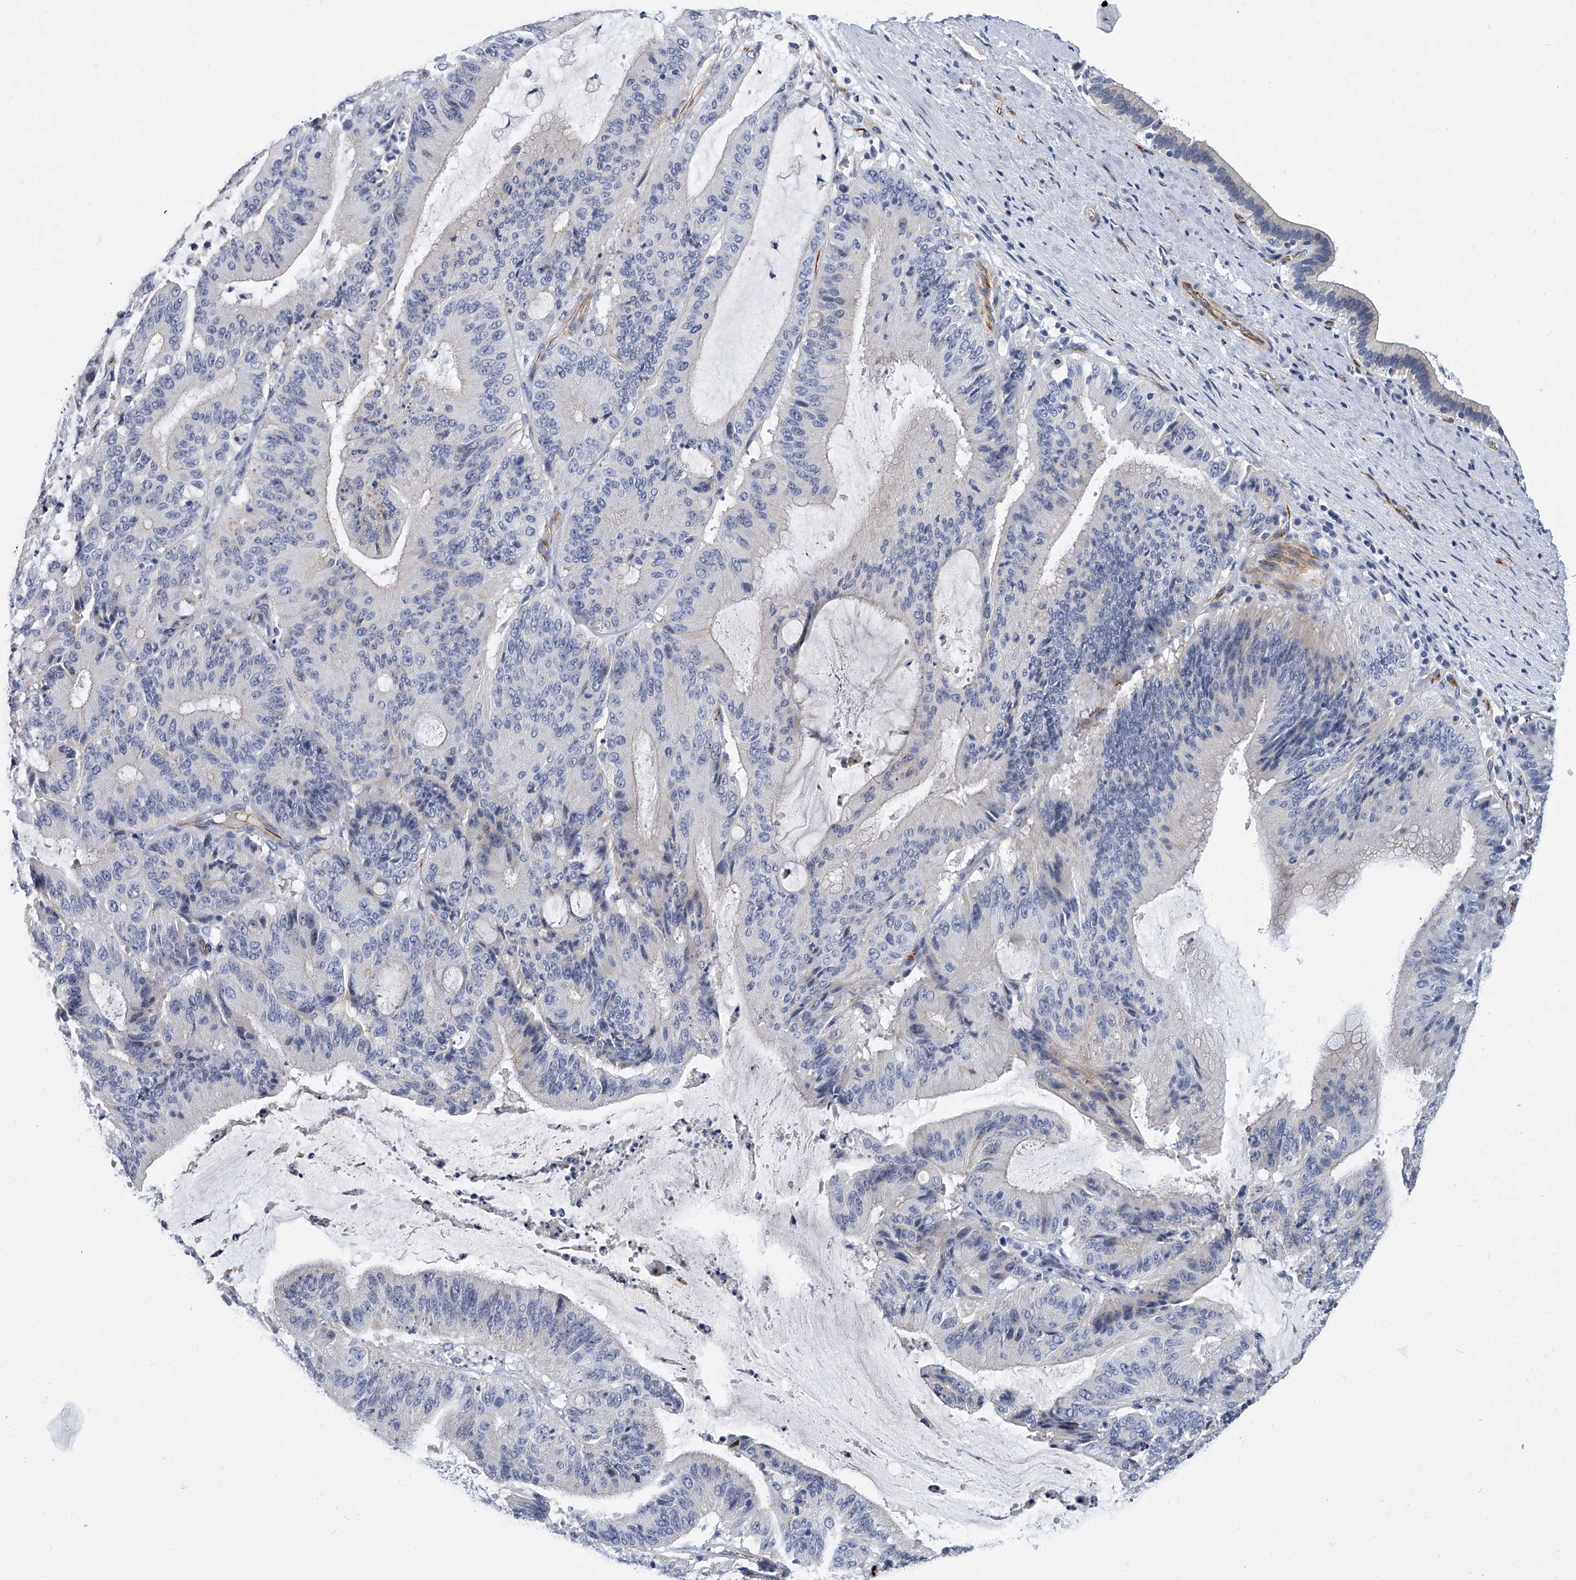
{"staining": {"intensity": "negative", "quantity": "none", "location": "none"}, "tissue": "liver cancer", "cell_type": "Tumor cells", "image_type": "cancer", "snomed": [{"axis": "morphology", "description": "Normal tissue, NOS"}, {"axis": "morphology", "description": "Cholangiocarcinoma"}, {"axis": "topography", "description": "Liver"}, {"axis": "topography", "description": "Peripheral nerve tissue"}], "caption": "Human liver cancer stained for a protein using immunohistochemistry (IHC) displays no expression in tumor cells.", "gene": "KIRREL1", "patient": {"sex": "female", "age": 73}}